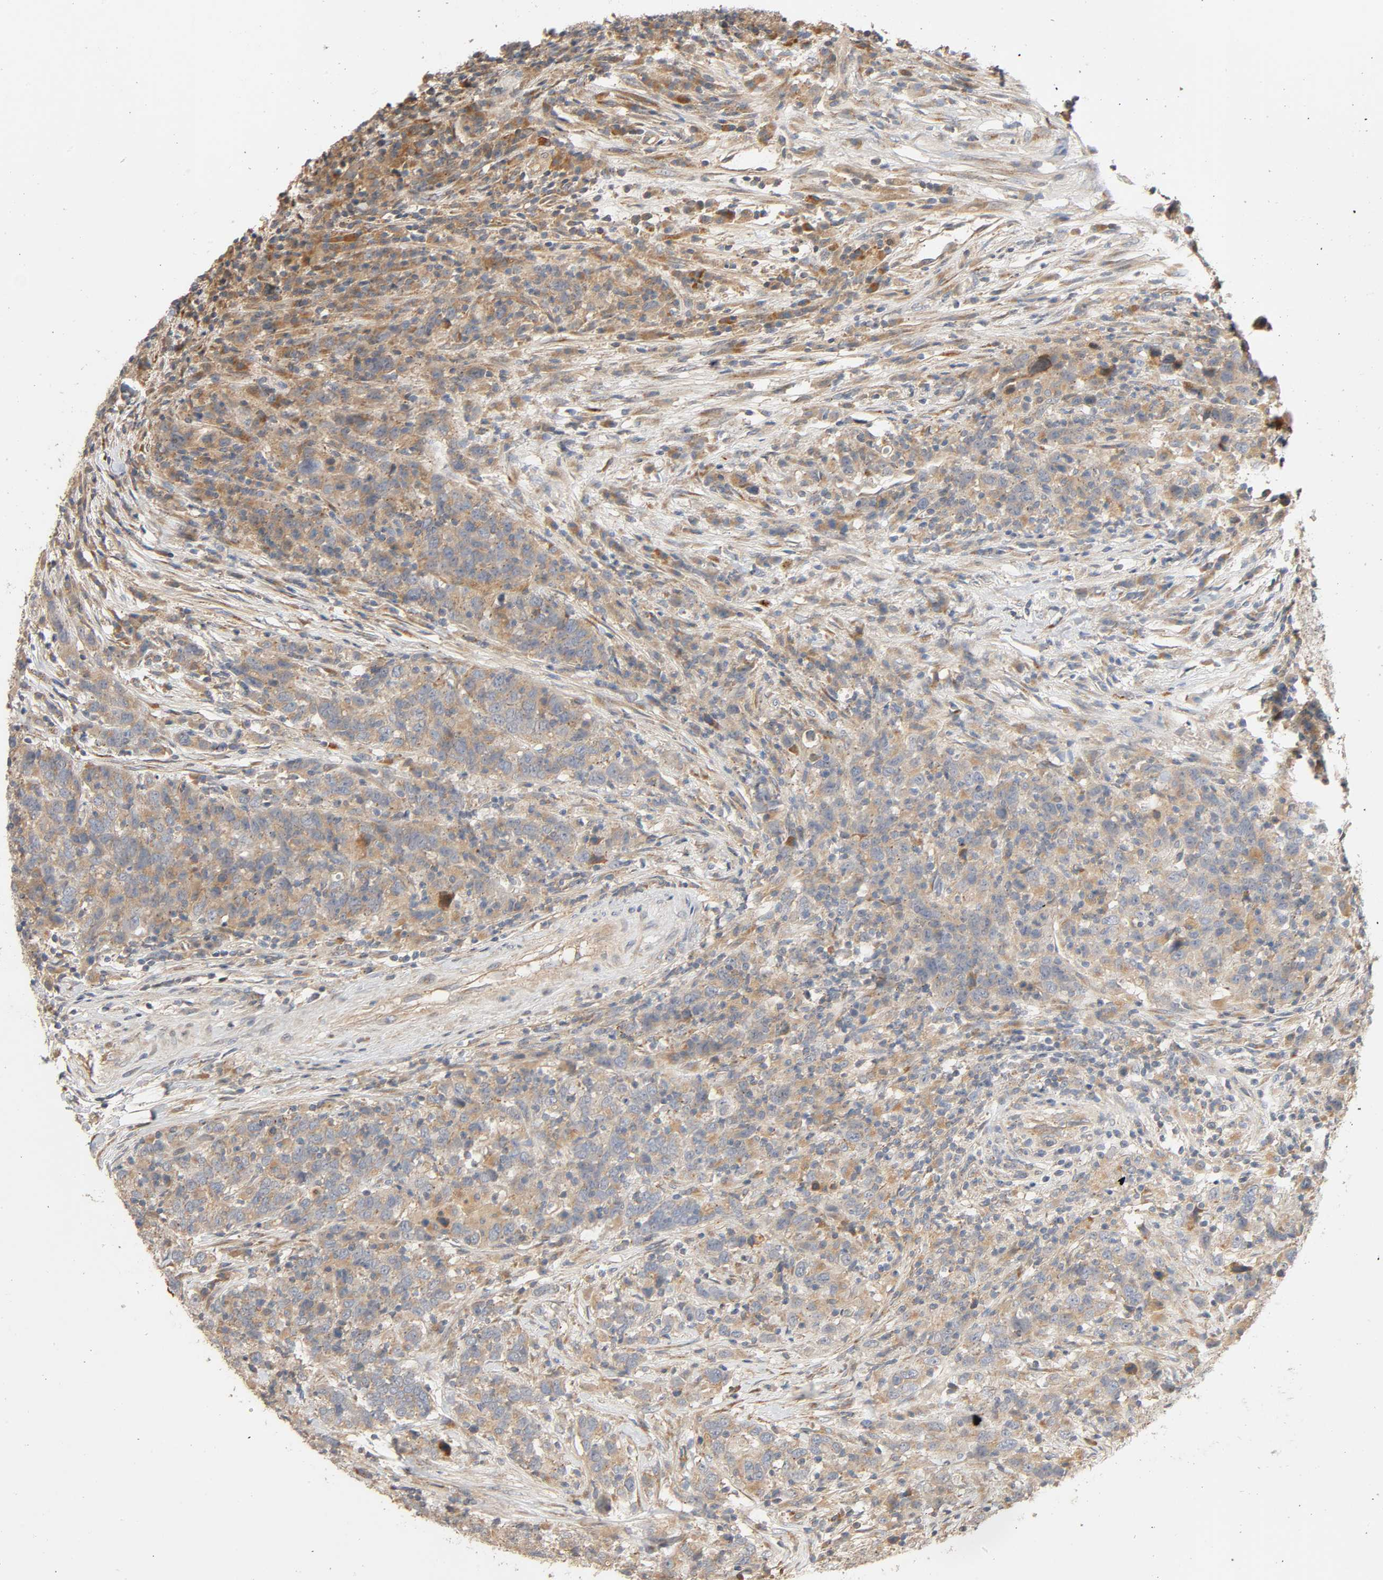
{"staining": {"intensity": "weak", "quantity": ">75%", "location": "cytoplasmic/membranous"}, "tissue": "urothelial cancer", "cell_type": "Tumor cells", "image_type": "cancer", "snomed": [{"axis": "morphology", "description": "Urothelial carcinoma, High grade"}, {"axis": "topography", "description": "Urinary bladder"}], "caption": "IHC of human urothelial carcinoma (high-grade) exhibits low levels of weak cytoplasmic/membranous staining in approximately >75% of tumor cells.", "gene": "SGSM1", "patient": {"sex": "male", "age": 61}}